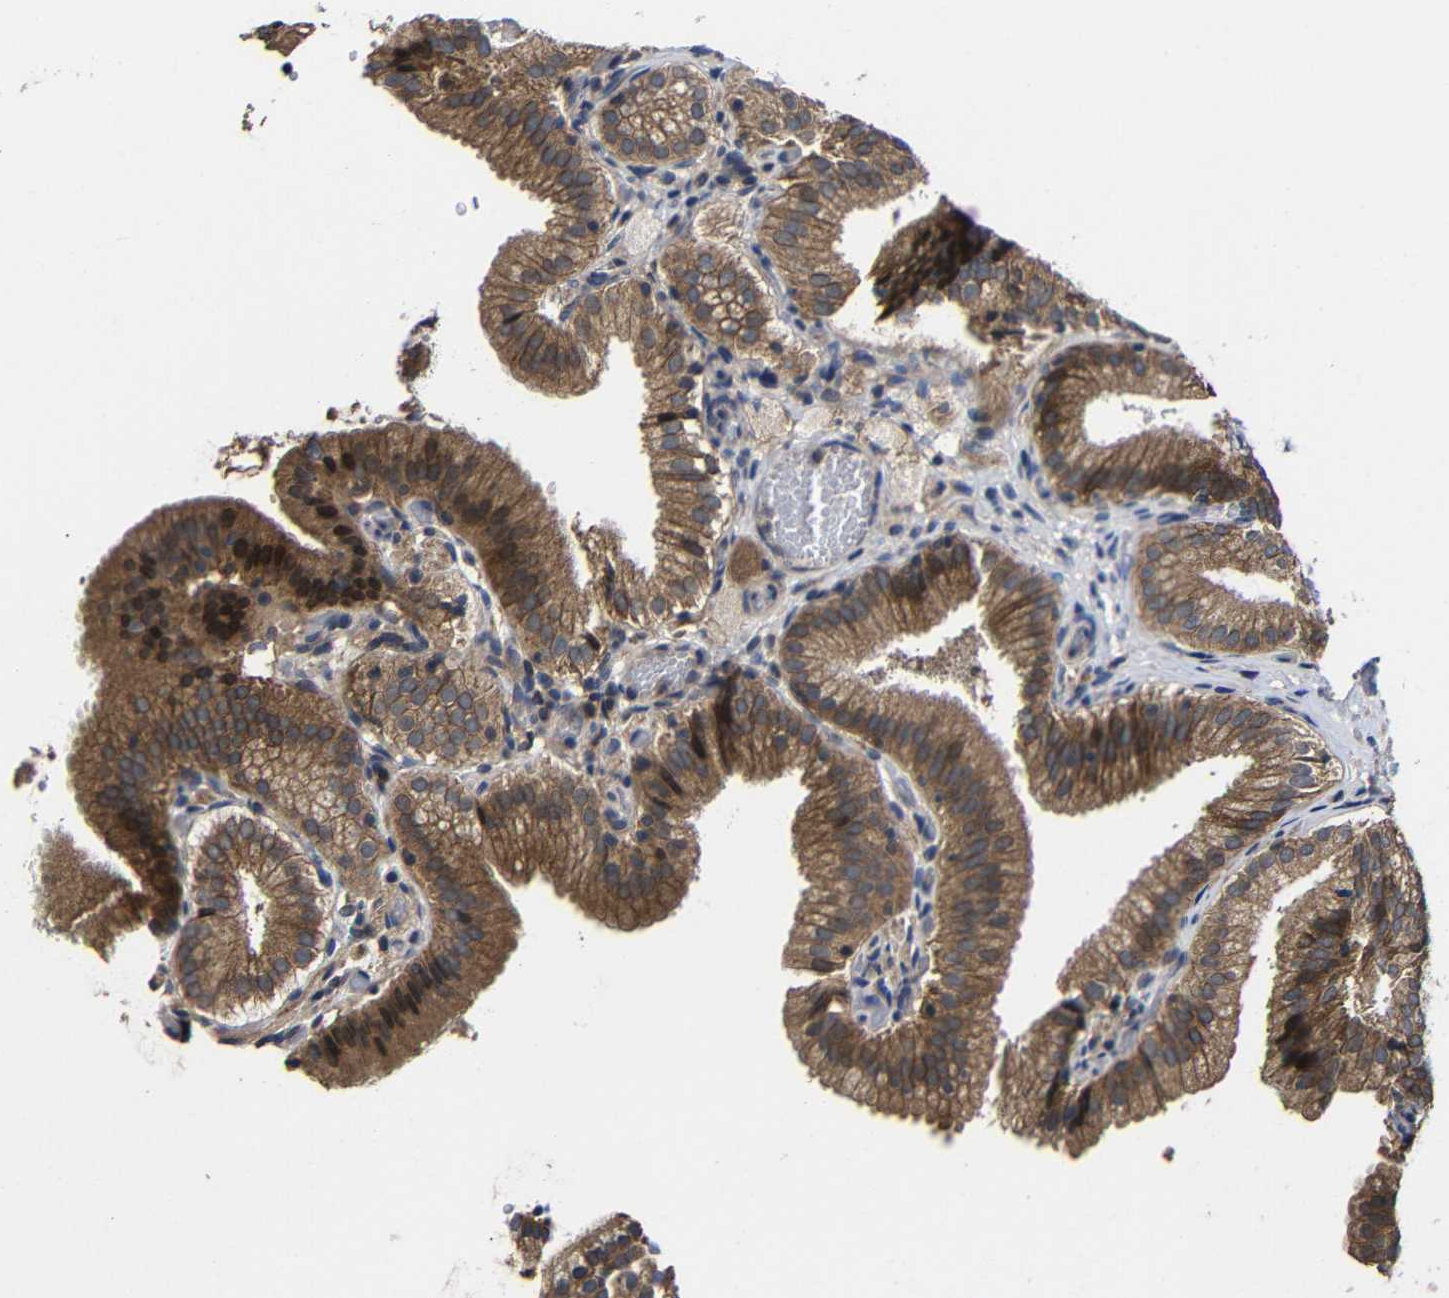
{"staining": {"intensity": "moderate", "quantity": ">75%", "location": "cytoplasmic/membranous,nuclear"}, "tissue": "gallbladder", "cell_type": "Glandular cells", "image_type": "normal", "snomed": [{"axis": "morphology", "description": "Normal tissue, NOS"}, {"axis": "topography", "description": "Gallbladder"}], "caption": "DAB (3,3'-diaminobenzidine) immunohistochemical staining of normal gallbladder reveals moderate cytoplasmic/membranous,nuclear protein staining in approximately >75% of glandular cells.", "gene": "LPAR5", "patient": {"sex": "male", "age": 54}}